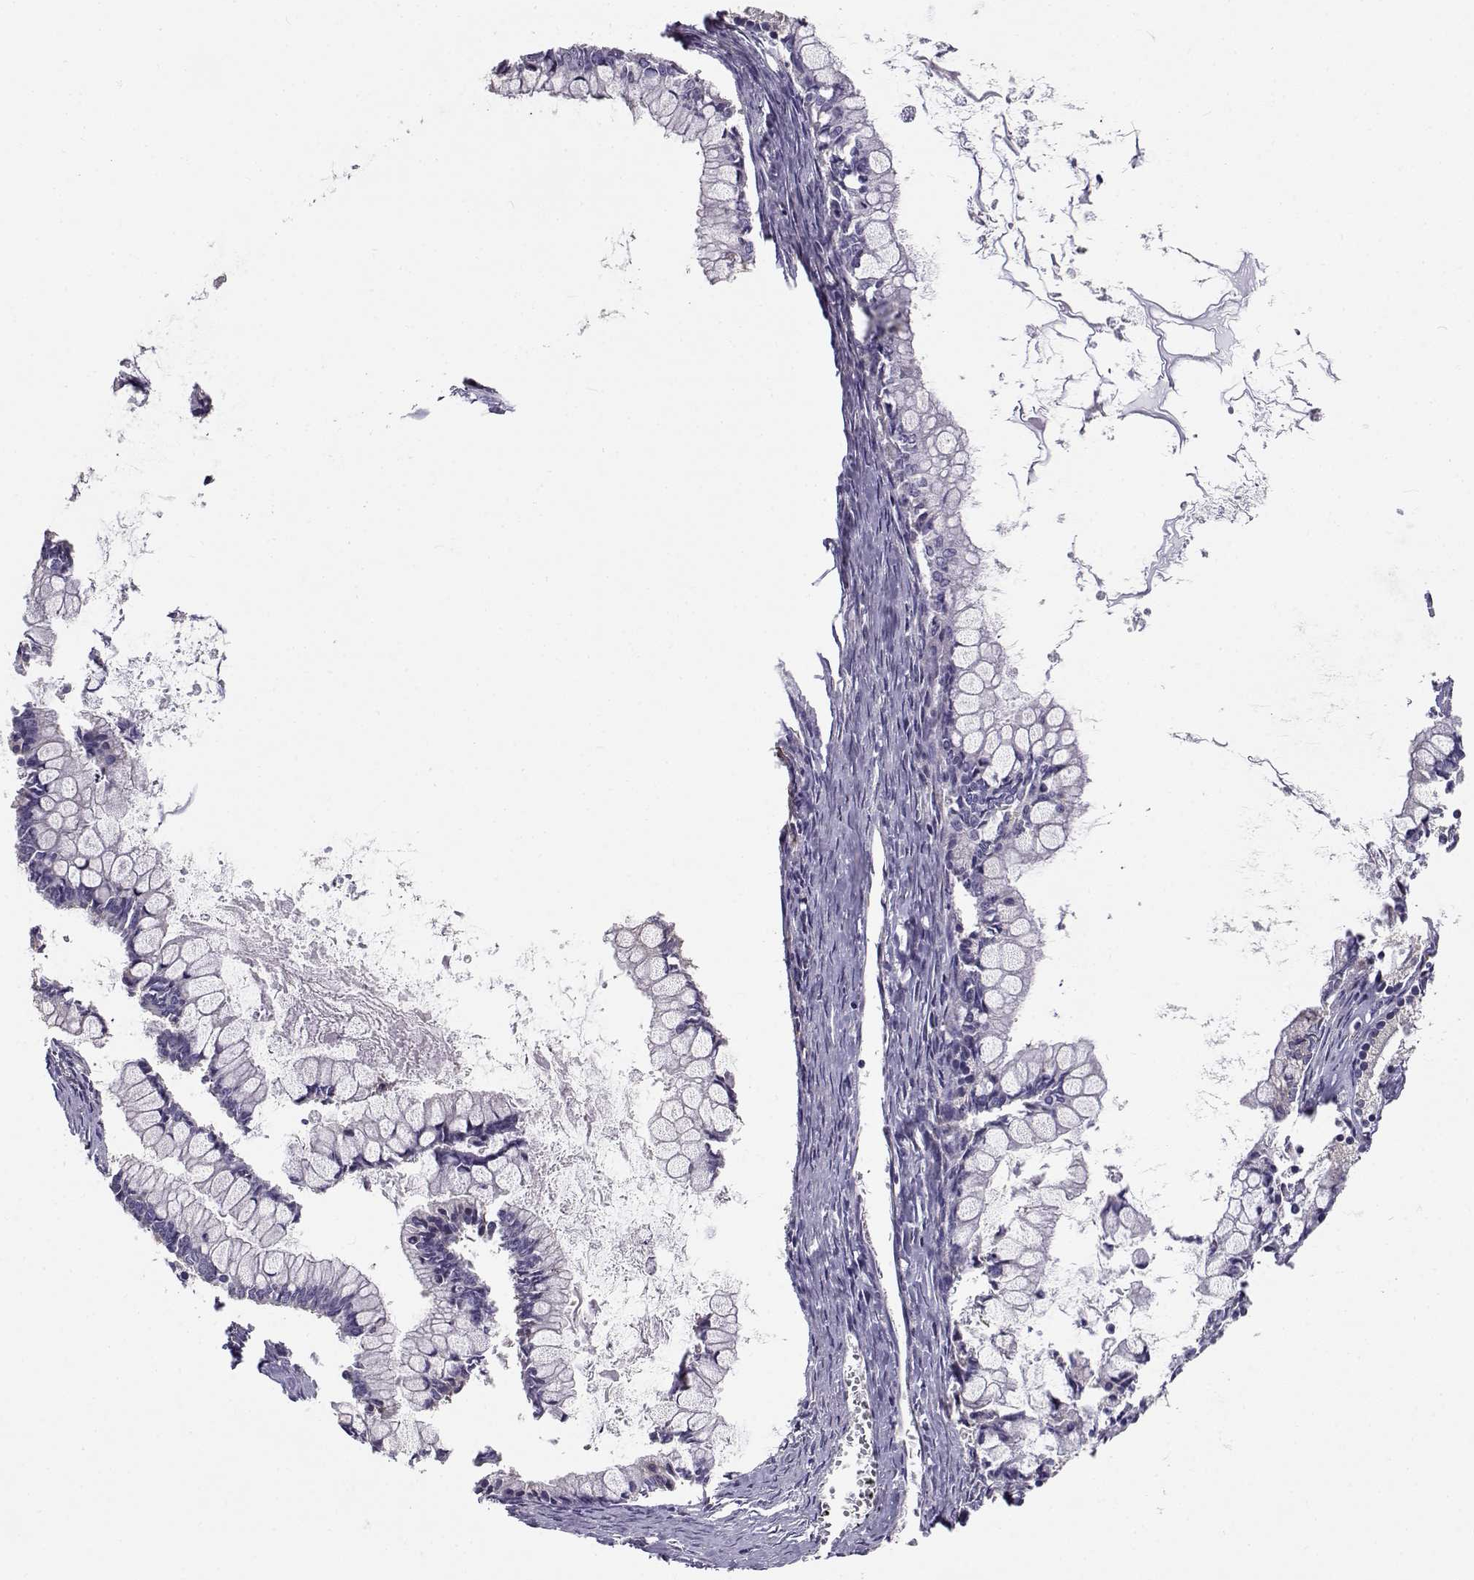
{"staining": {"intensity": "negative", "quantity": "none", "location": "none"}, "tissue": "ovarian cancer", "cell_type": "Tumor cells", "image_type": "cancer", "snomed": [{"axis": "morphology", "description": "Cystadenocarcinoma, mucinous, NOS"}, {"axis": "topography", "description": "Ovary"}], "caption": "Tumor cells are negative for protein expression in human mucinous cystadenocarcinoma (ovarian). (DAB (3,3'-diaminobenzidine) immunohistochemistry (IHC) visualized using brightfield microscopy, high magnification).", "gene": "BEND6", "patient": {"sex": "female", "age": 67}}